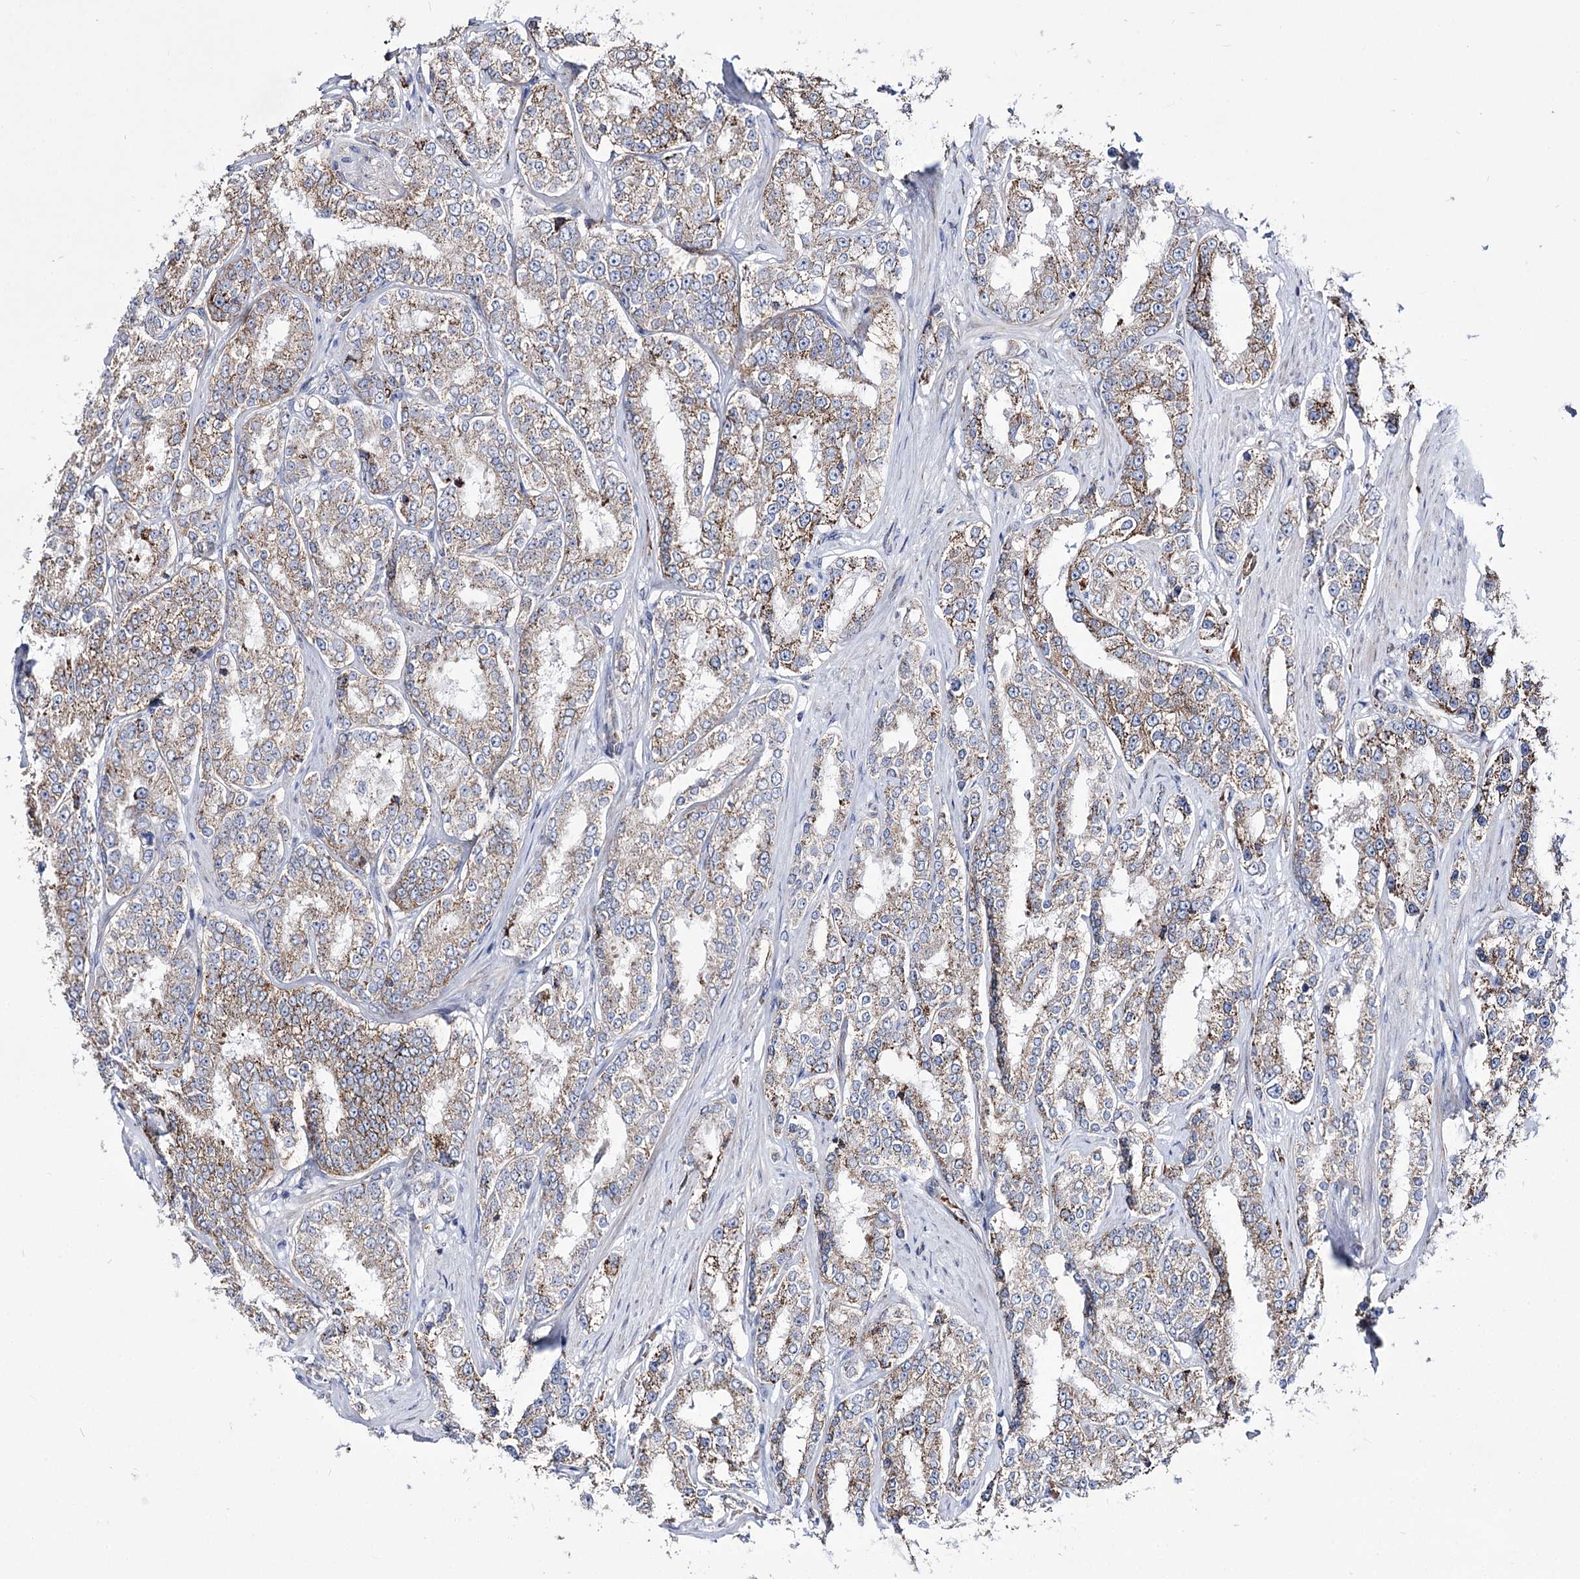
{"staining": {"intensity": "moderate", "quantity": "25%-75%", "location": "cytoplasmic/membranous"}, "tissue": "prostate cancer", "cell_type": "Tumor cells", "image_type": "cancer", "snomed": [{"axis": "morphology", "description": "Normal tissue, NOS"}, {"axis": "morphology", "description": "Adenocarcinoma, High grade"}, {"axis": "topography", "description": "Prostate"}], "caption": "Prostate adenocarcinoma (high-grade) tissue displays moderate cytoplasmic/membranous staining in approximately 25%-75% of tumor cells, visualized by immunohistochemistry.", "gene": "OSBPL5", "patient": {"sex": "male", "age": 83}}